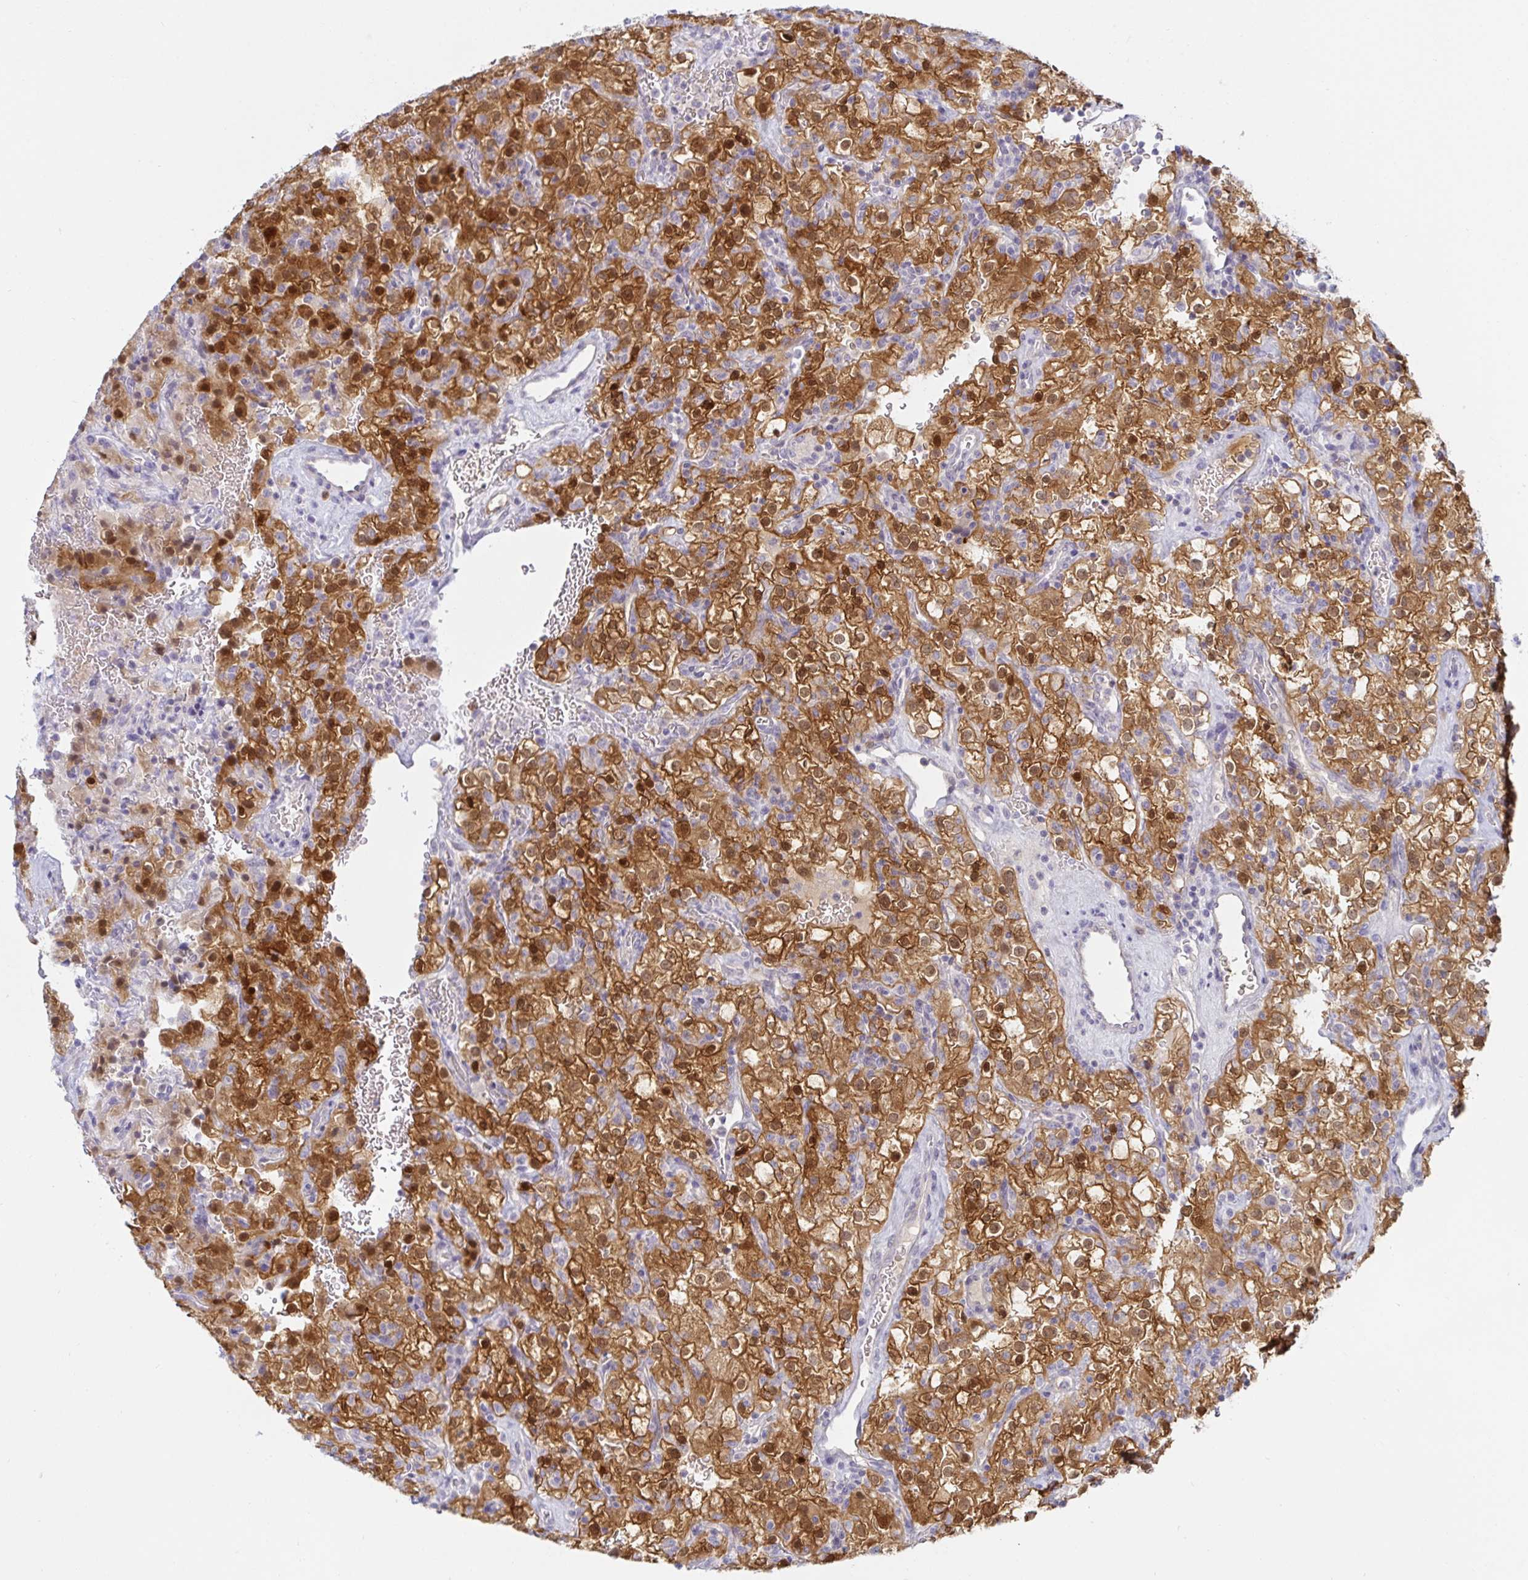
{"staining": {"intensity": "moderate", "quantity": ">75%", "location": "cytoplasmic/membranous,nuclear"}, "tissue": "renal cancer", "cell_type": "Tumor cells", "image_type": "cancer", "snomed": [{"axis": "morphology", "description": "Adenocarcinoma, NOS"}, {"axis": "topography", "description": "Kidney"}], "caption": "Protein expression analysis of human renal cancer (adenocarcinoma) reveals moderate cytoplasmic/membranous and nuclear staining in about >75% of tumor cells.", "gene": "MON2", "patient": {"sex": "female", "age": 74}}